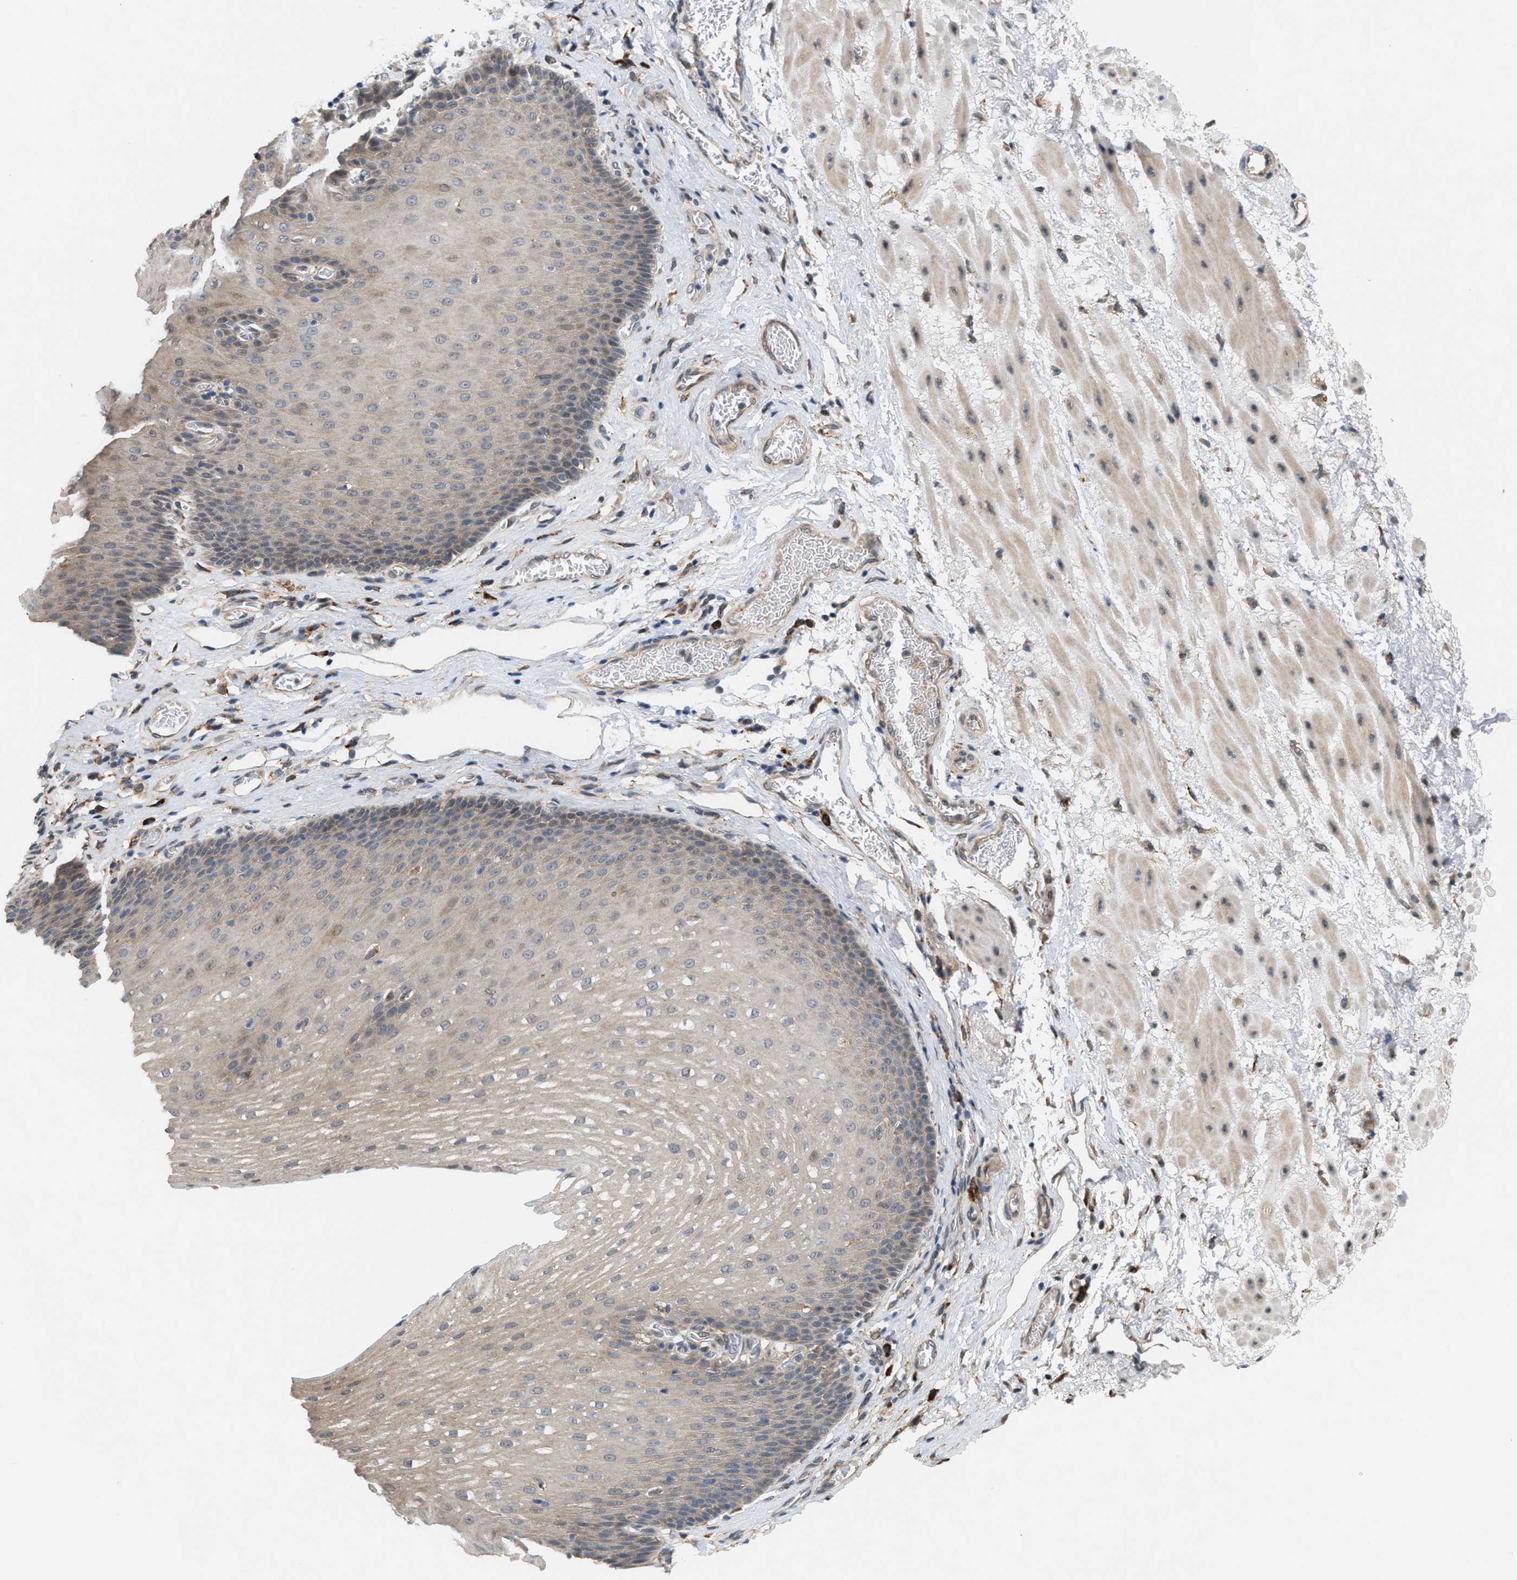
{"staining": {"intensity": "weak", "quantity": "25%-75%", "location": "cytoplasmic/membranous"}, "tissue": "esophagus", "cell_type": "Squamous epithelial cells", "image_type": "normal", "snomed": [{"axis": "morphology", "description": "Normal tissue, NOS"}, {"axis": "topography", "description": "Esophagus"}], "caption": "The photomicrograph demonstrates a brown stain indicating the presence of a protein in the cytoplasmic/membranous of squamous epithelial cells in esophagus. The protein of interest is shown in brown color, while the nuclei are stained blue.", "gene": "MFSD6", "patient": {"sex": "male", "age": 48}}